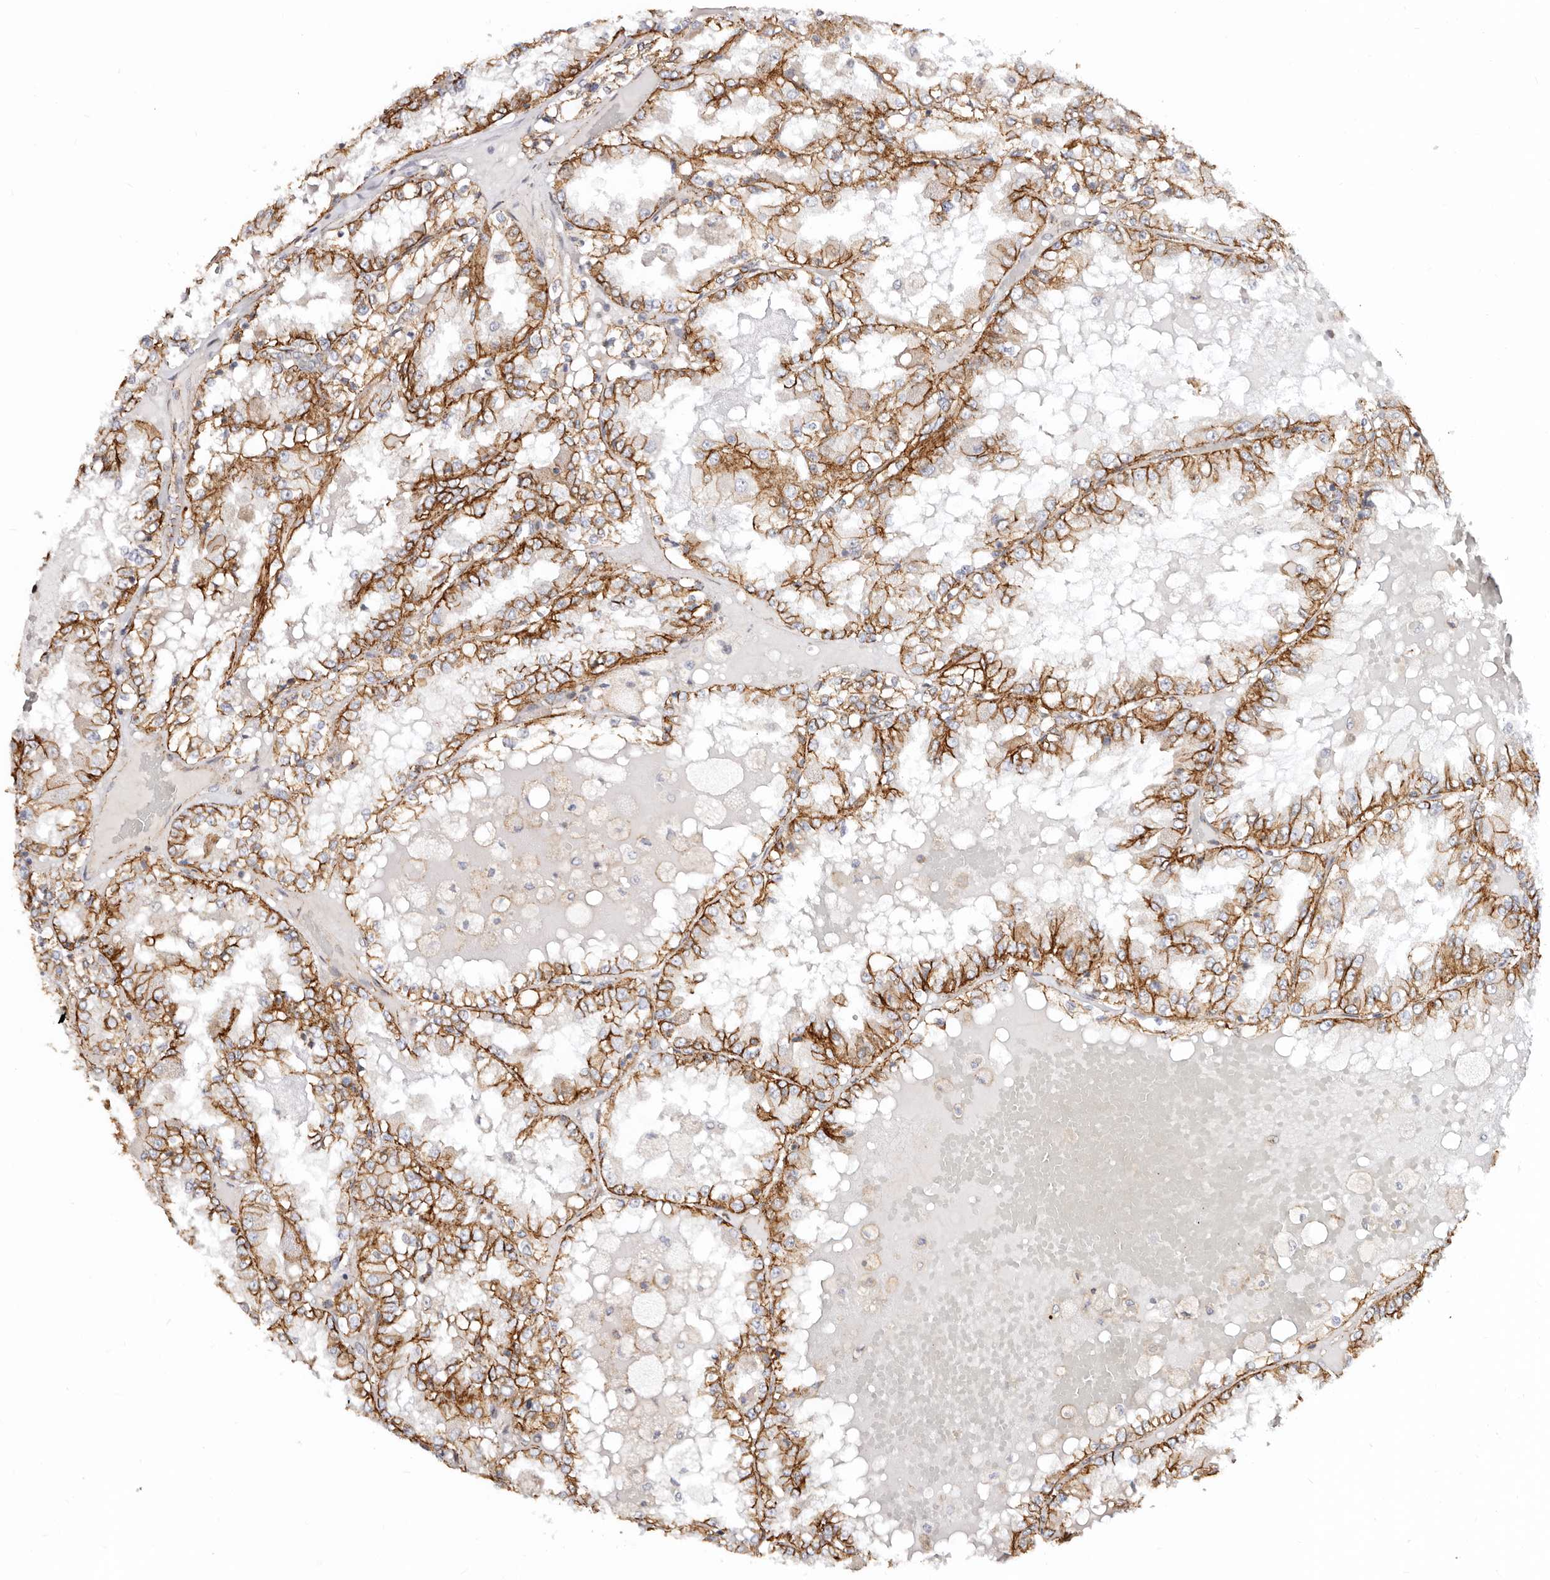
{"staining": {"intensity": "strong", "quantity": ">75%", "location": "cytoplasmic/membranous"}, "tissue": "renal cancer", "cell_type": "Tumor cells", "image_type": "cancer", "snomed": [{"axis": "morphology", "description": "Adenocarcinoma, NOS"}, {"axis": "topography", "description": "Kidney"}], "caption": "This histopathology image shows renal cancer stained with immunohistochemistry (IHC) to label a protein in brown. The cytoplasmic/membranous of tumor cells show strong positivity for the protein. Nuclei are counter-stained blue.", "gene": "CTNNB1", "patient": {"sex": "female", "age": 56}}